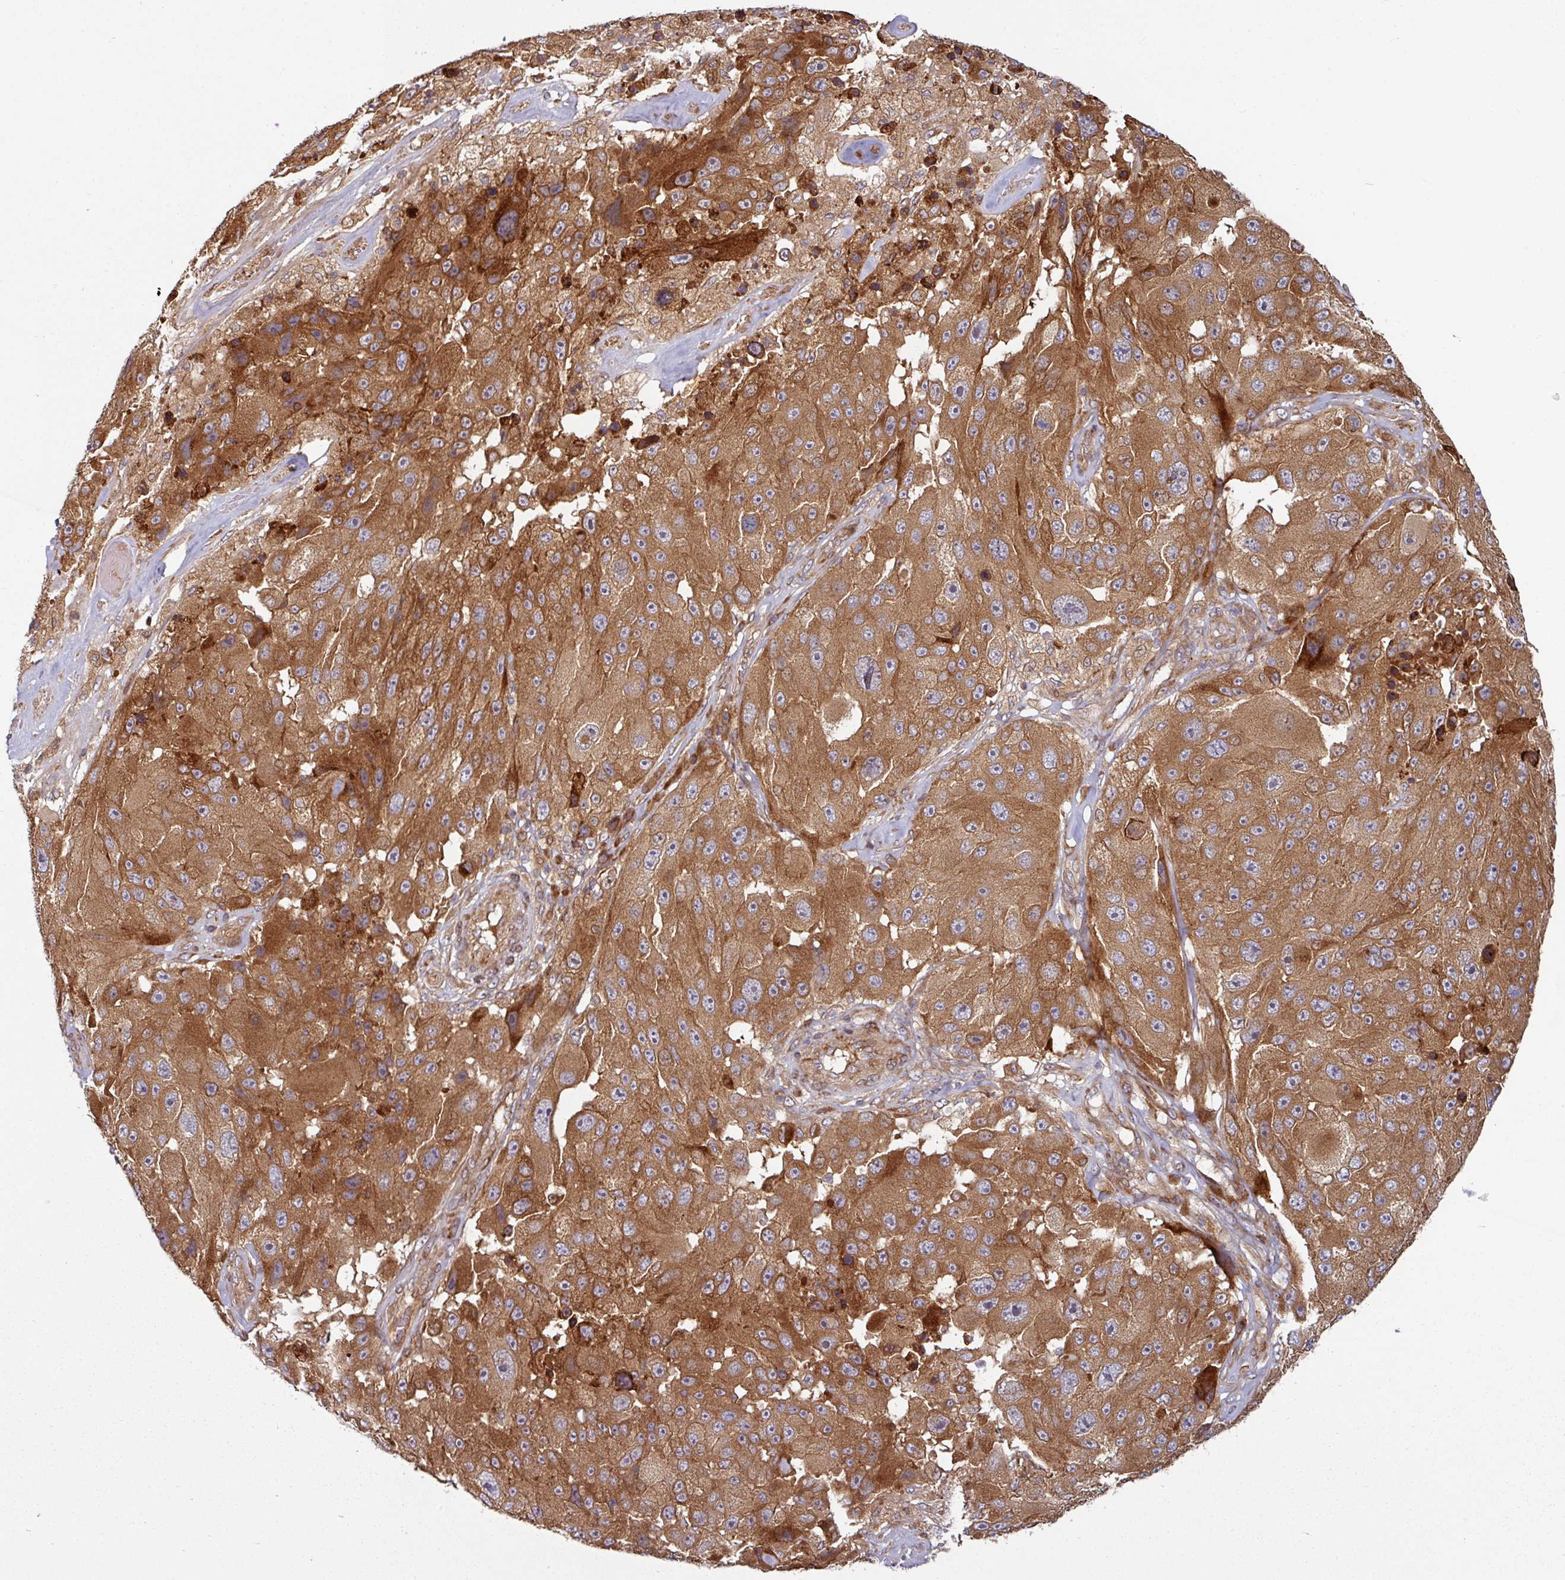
{"staining": {"intensity": "moderate", "quantity": ">75%", "location": "cytoplasmic/membranous"}, "tissue": "melanoma", "cell_type": "Tumor cells", "image_type": "cancer", "snomed": [{"axis": "morphology", "description": "Malignant melanoma, Metastatic site"}, {"axis": "topography", "description": "Lymph node"}], "caption": "The photomicrograph displays a brown stain indicating the presence of a protein in the cytoplasmic/membranous of tumor cells in melanoma. (IHC, brightfield microscopy, high magnification).", "gene": "RAB5A", "patient": {"sex": "male", "age": 62}}